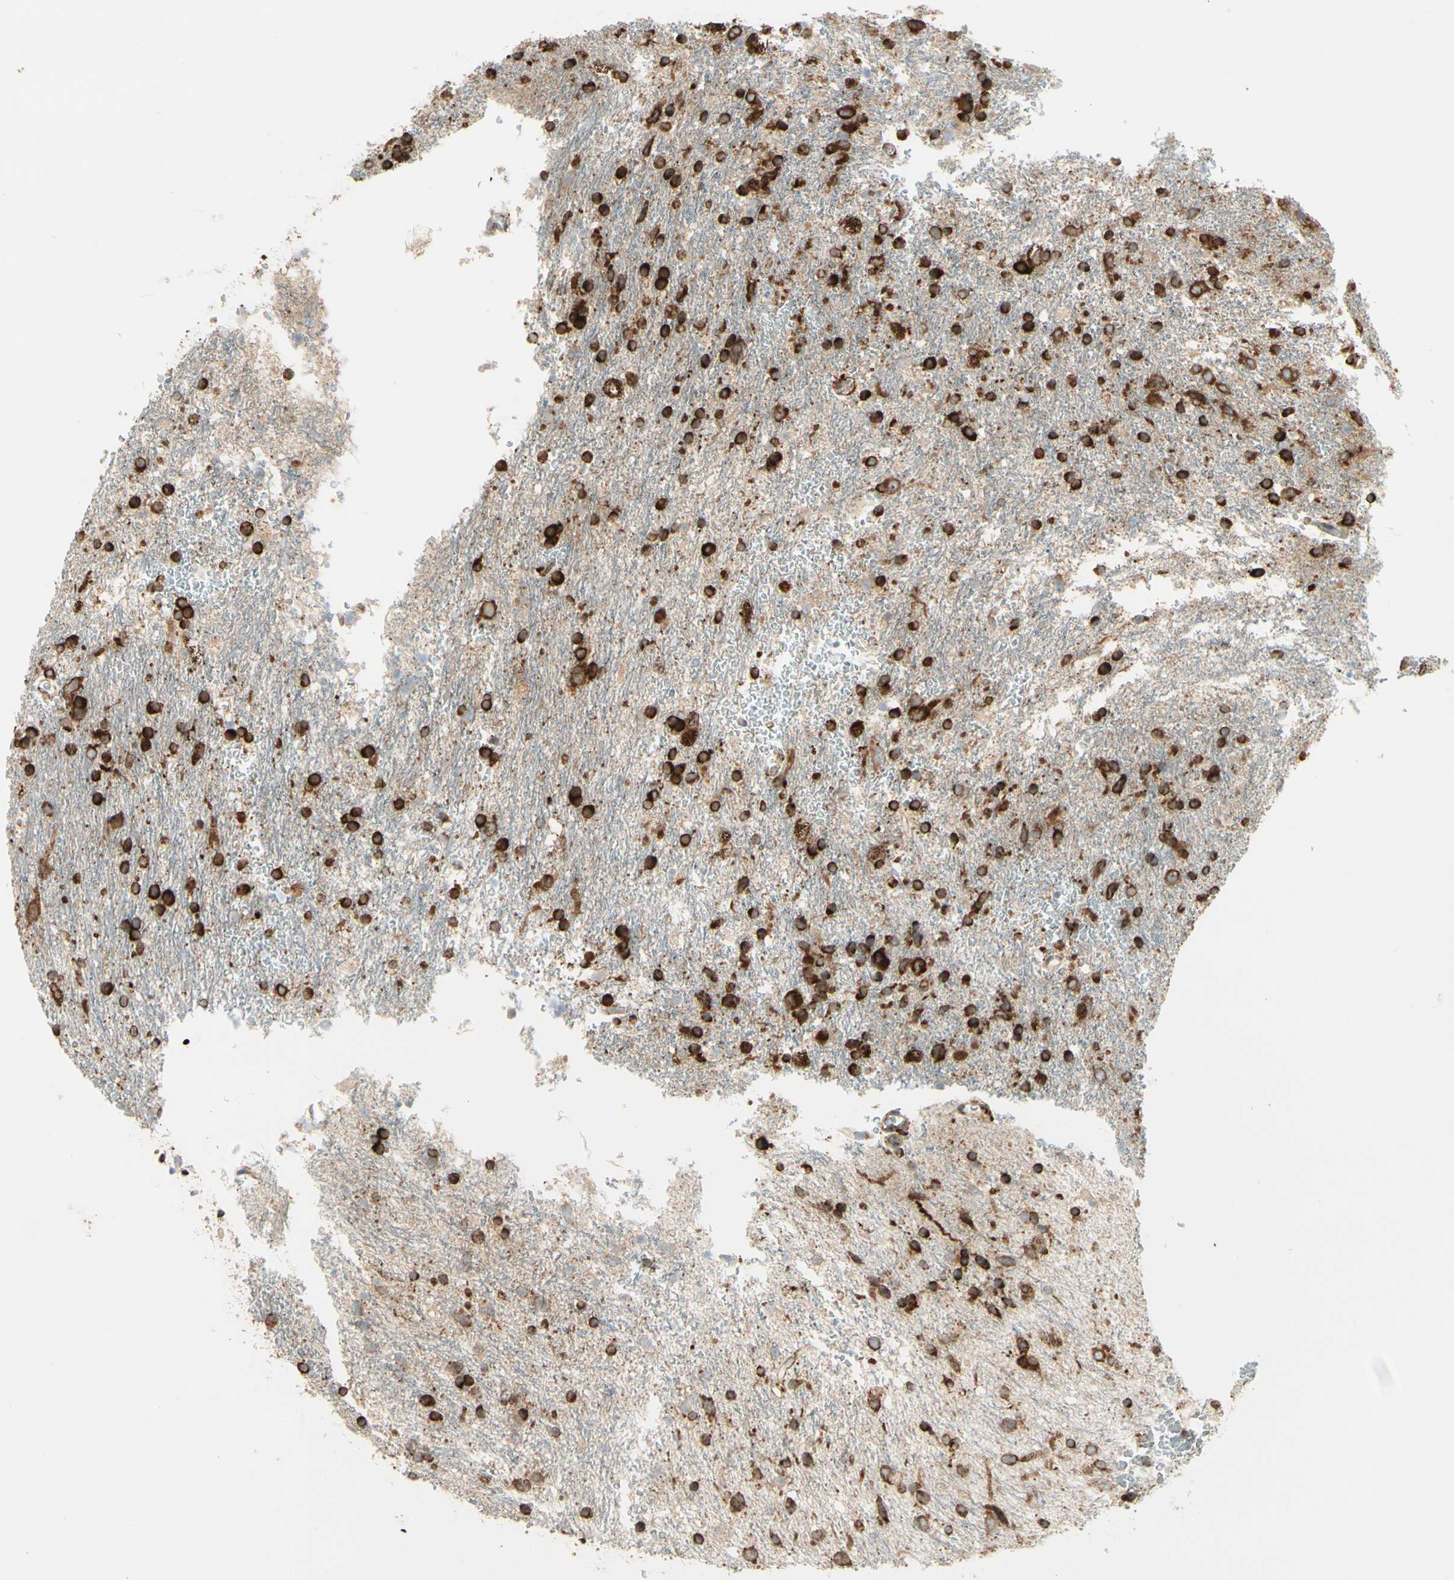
{"staining": {"intensity": "strong", "quantity": ">75%", "location": "cytoplasmic/membranous"}, "tissue": "glioma", "cell_type": "Tumor cells", "image_type": "cancer", "snomed": [{"axis": "morphology", "description": "Glioma, malignant, Low grade"}, {"axis": "topography", "description": "Brain"}], "caption": "A brown stain highlights strong cytoplasmic/membranous positivity of a protein in glioma tumor cells.", "gene": "RRBP1", "patient": {"sex": "male", "age": 77}}